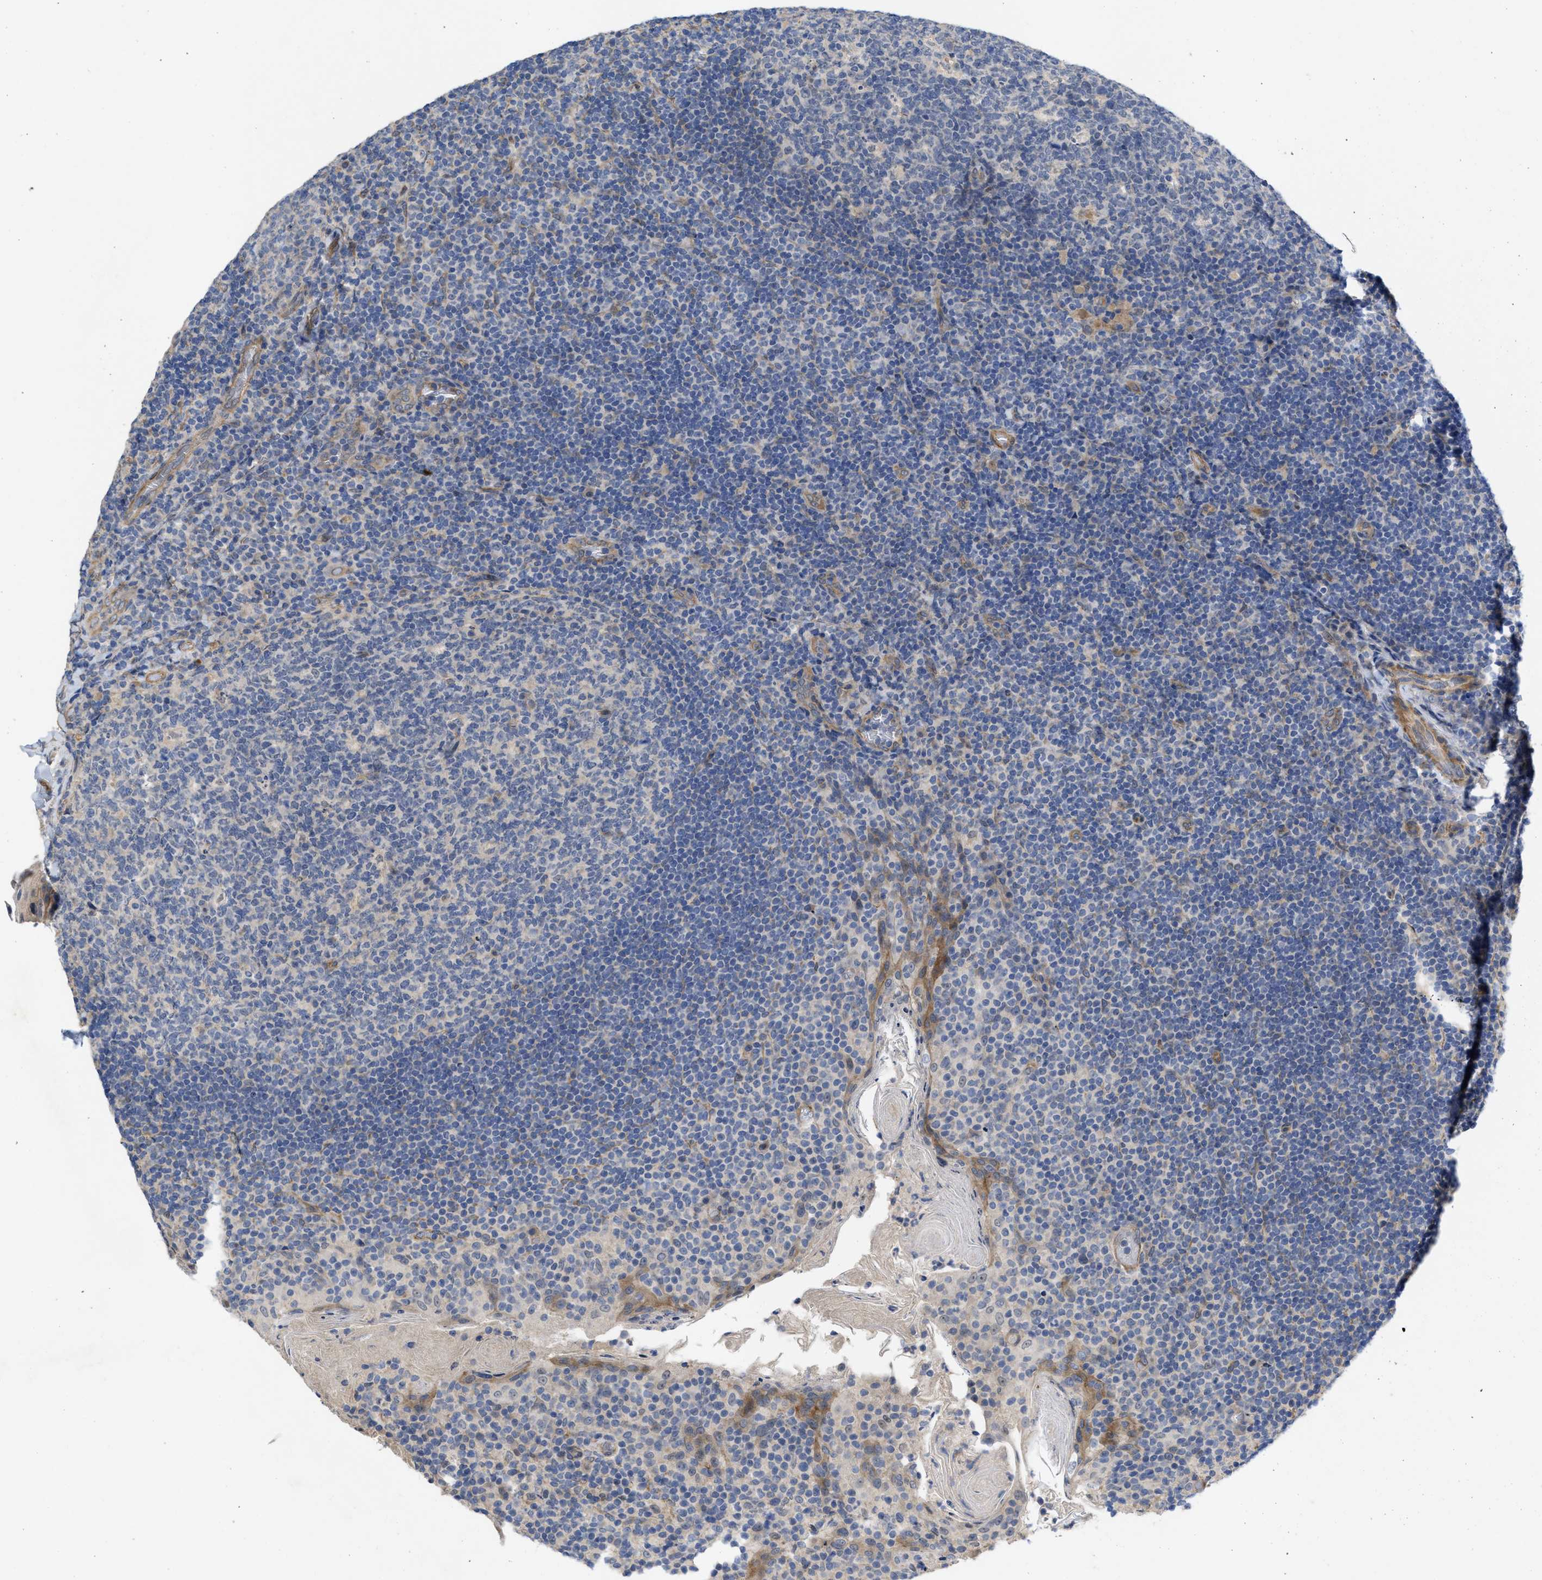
{"staining": {"intensity": "negative", "quantity": "none", "location": "none"}, "tissue": "tonsil", "cell_type": "Germinal center cells", "image_type": "normal", "snomed": [{"axis": "morphology", "description": "Normal tissue, NOS"}, {"axis": "topography", "description": "Tonsil"}], "caption": "The histopathology image demonstrates no significant expression in germinal center cells of tonsil.", "gene": "ARHGEF26", "patient": {"sex": "male", "age": 17}}